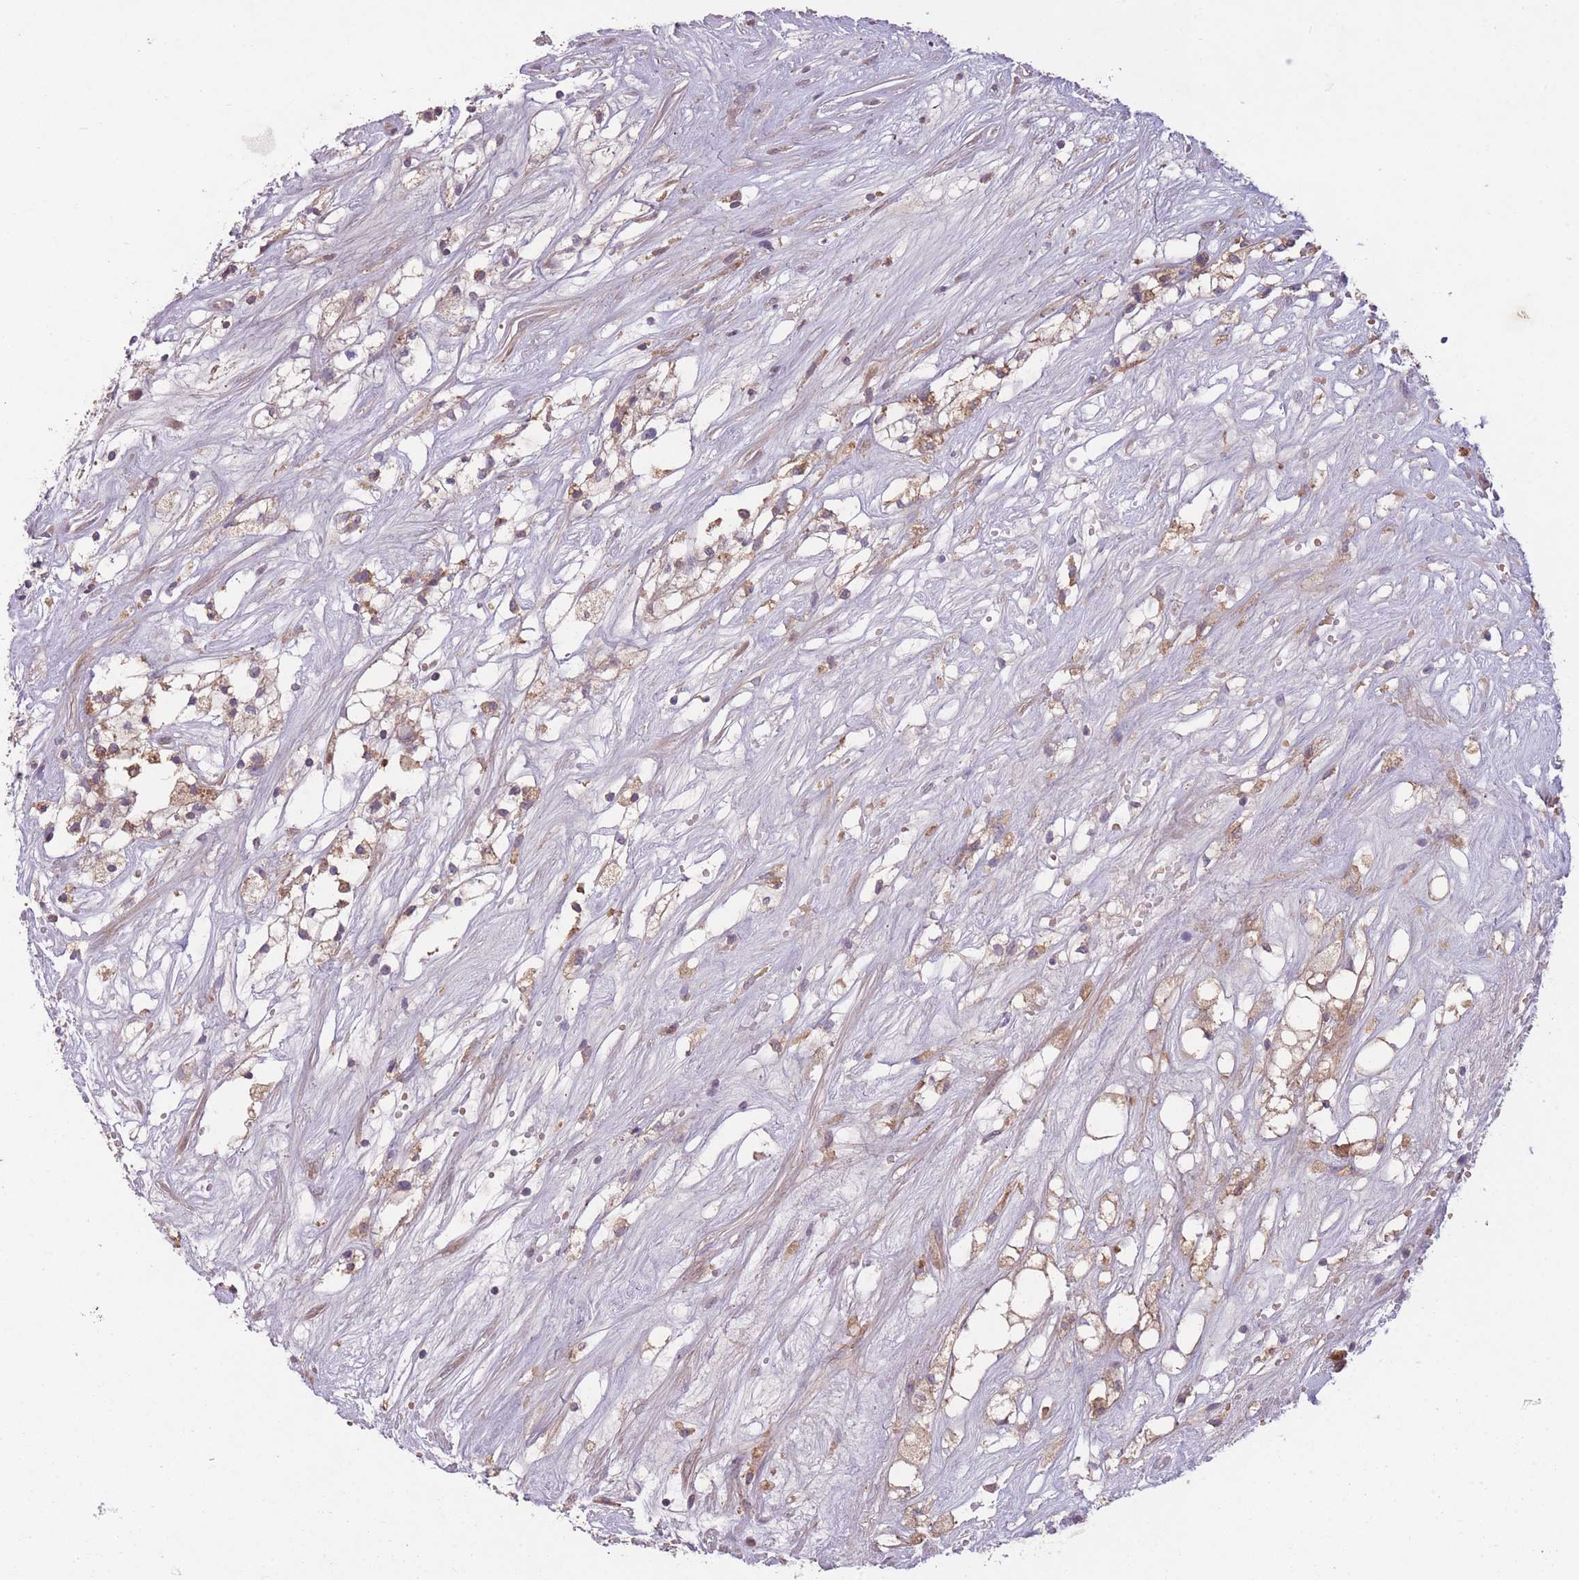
{"staining": {"intensity": "weak", "quantity": ">75%", "location": "cytoplasmic/membranous"}, "tissue": "renal cancer", "cell_type": "Tumor cells", "image_type": "cancer", "snomed": [{"axis": "morphology", "description": "Adenocarcinoma, NOS"}, {"axis": "topography", "description": "Kidney"}], "caption": "Weak cytoplasmic/membranous expression for a protein is present in about >75% of tumor cells of renal cancer using immunohistochemistry.", "gene": "OR2V2", "patient": {"sex": "male", "age": 59}}